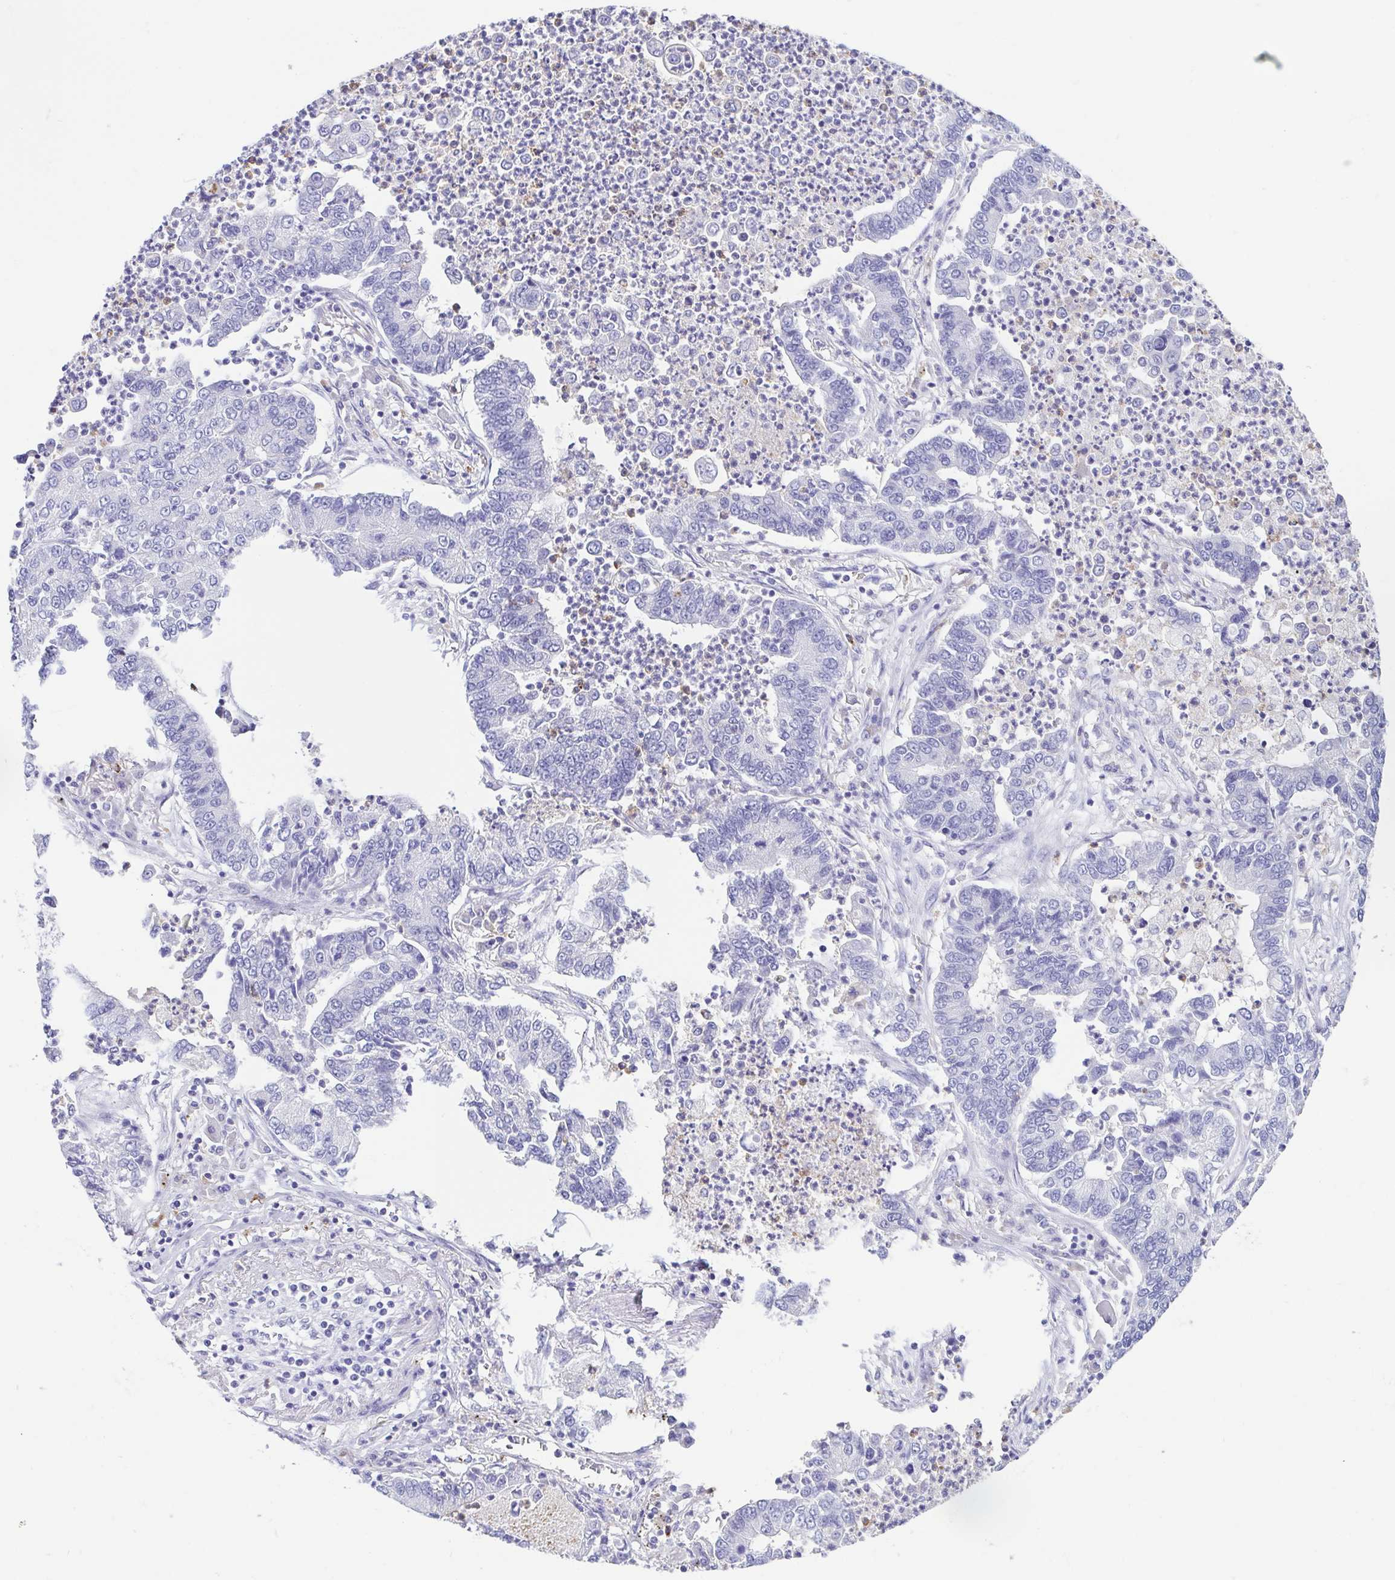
{"staining": {"intensity": "negative", "quantity": "none", "location": "none"}, "tissue": "lung cancer", "cell_type": "Tumor cells", "image_type": "cancer", "snomed": [{"axis": "morphology", "description": "Adenocarcinoma, NOS"}, {"axis": "topography", "description": "Lung"}], "caption": "Protein analysis of lung adenocarcinoma exhibits no significant expression in tumor cells.", "gene": "ARPP21", "patient": {"sex": "female", "age": 57}}